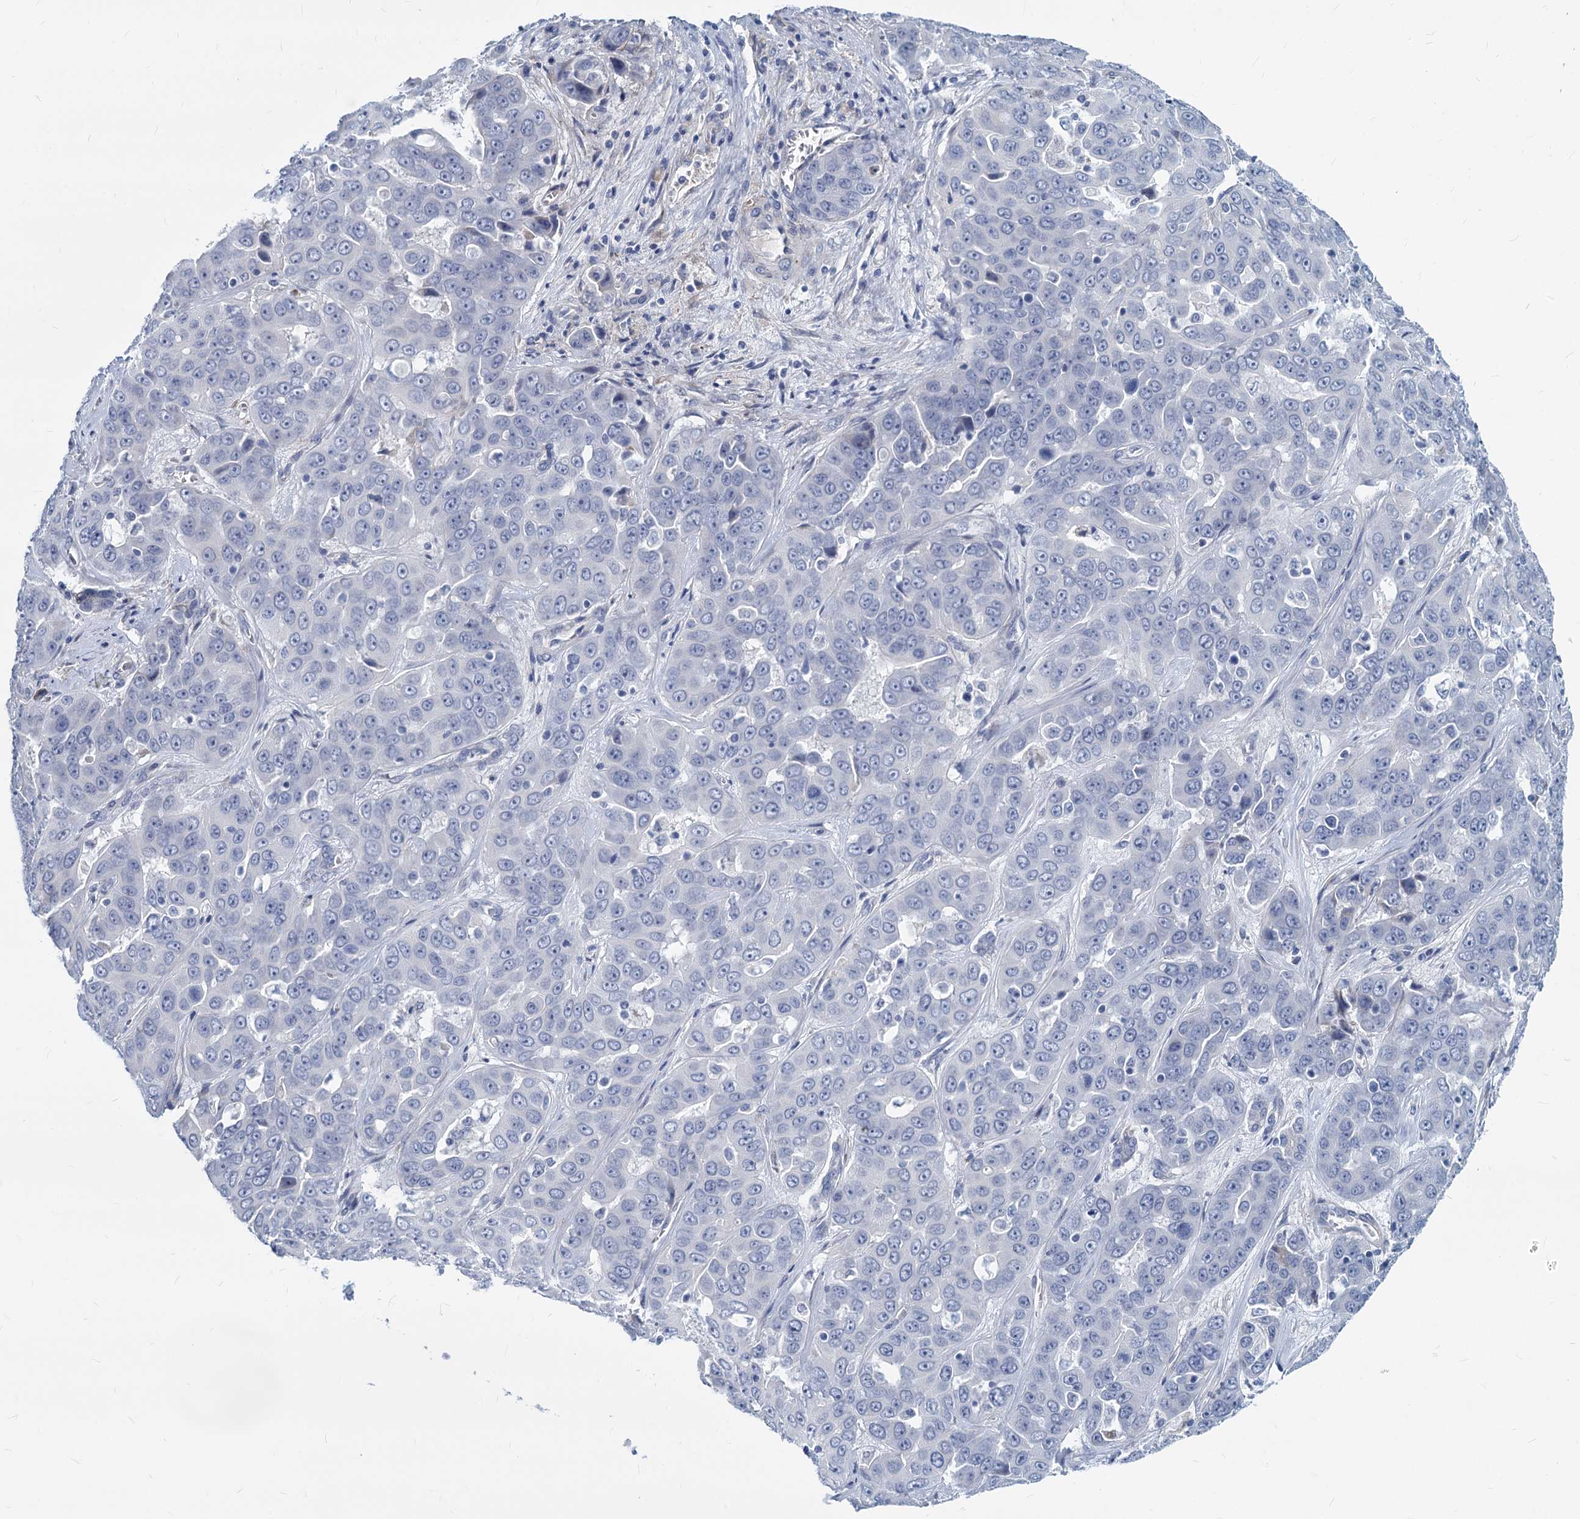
{"staining": {"intensity": "negative", "quantity": "none", "location": "none"}, "tissue": "liver cancer", "cell_type": "Tumor cells", "image_type": "cancer", "snomed": [{"axis": "morphology", "description": "Cholangiocarcinoma"}, {"axis": "topography", "description": "Liver"}], "caption": "The IHC histopathology image has no significant expression in tumor cells of liver cancer tissue. The staining was performed using DAB to visualize the protein expression in brown, while the nuclei were stained in blue with hematoxylin (Magnification: 20x).", "gene": "GSTM3", "patient": {"sex": "female", "age": 52}}